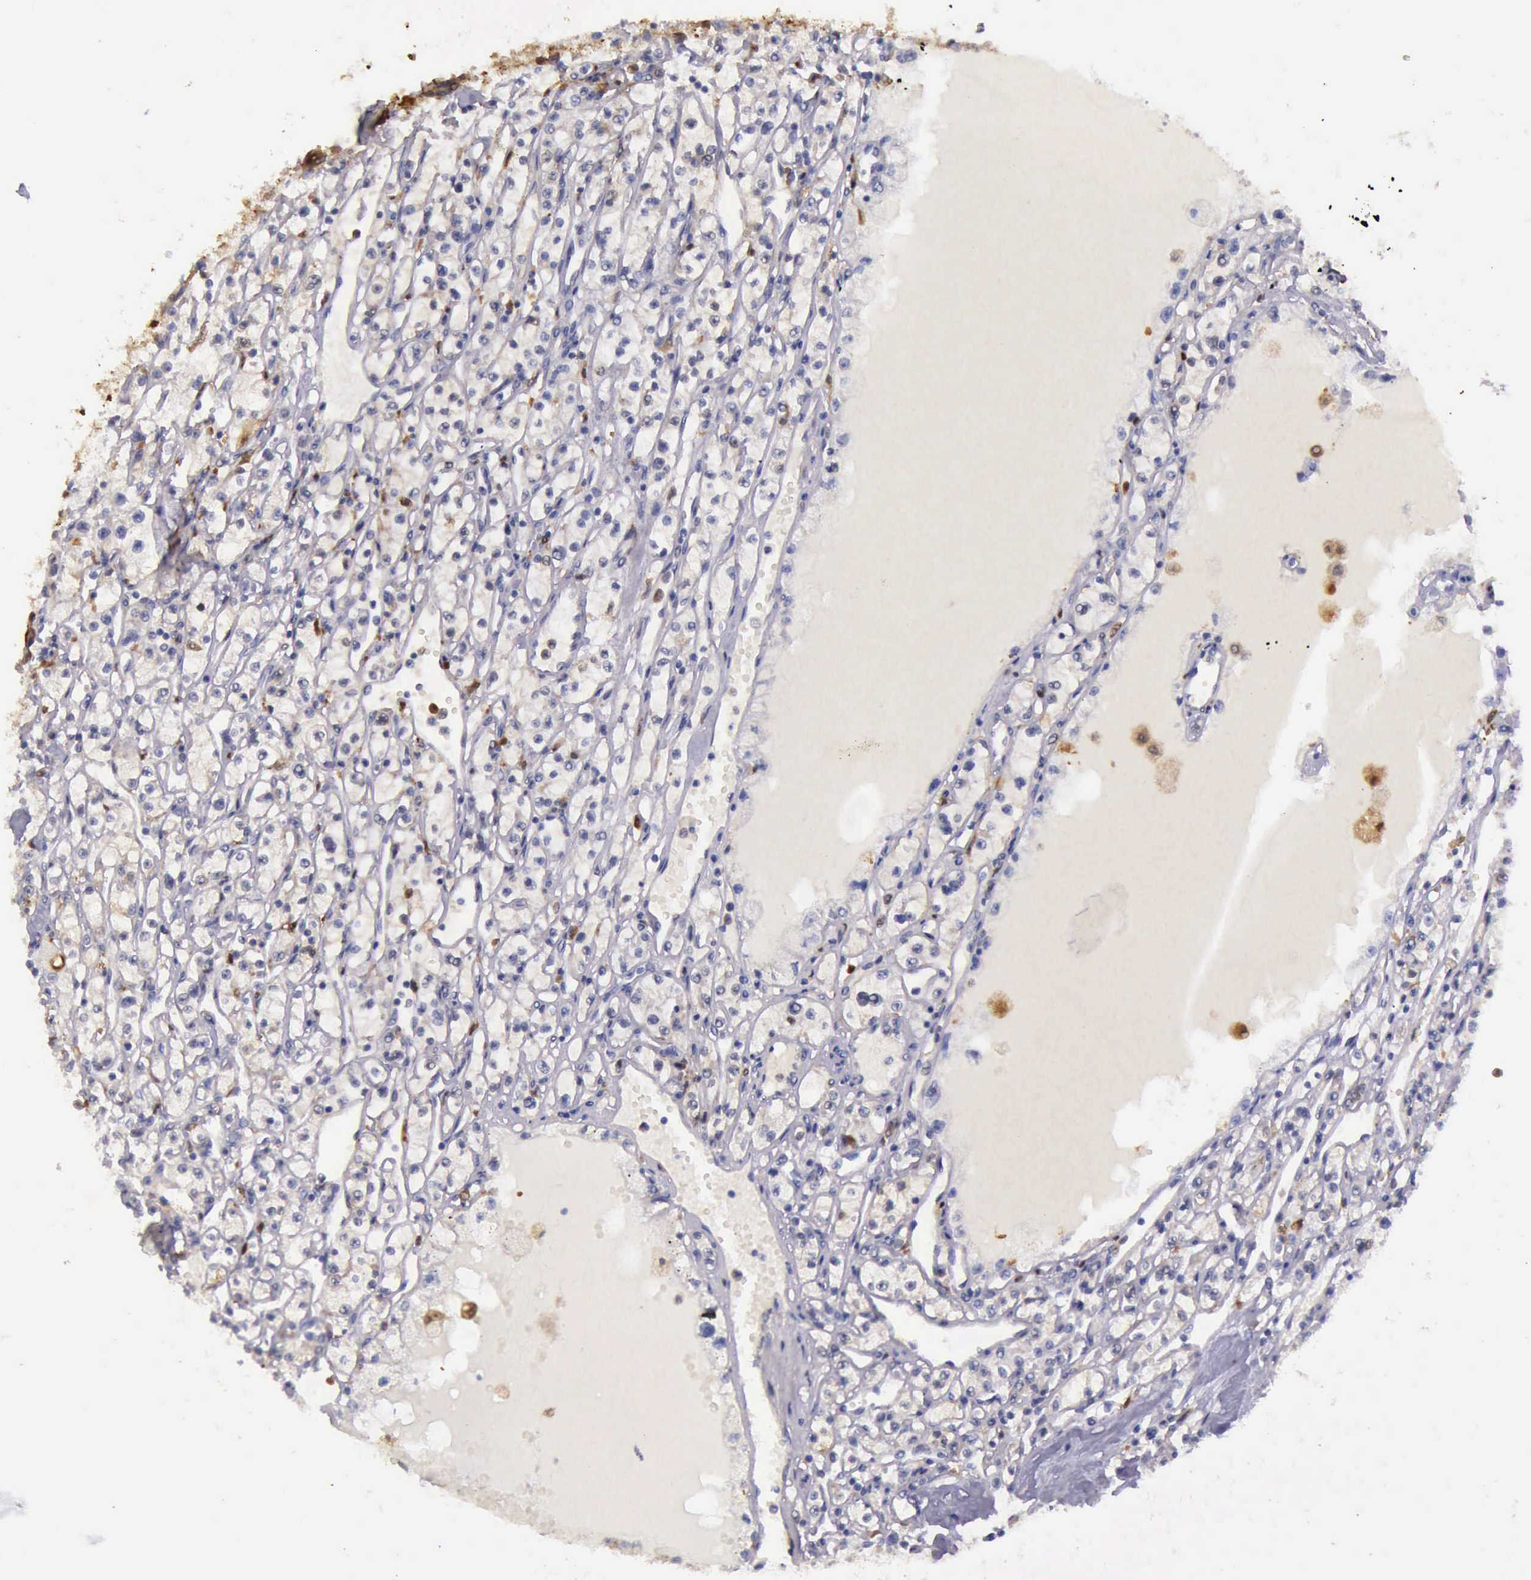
{"staining": {"intensity": "weak", "quantity": "<25%", "location": "cytoplasmic/membranous,nuclear"}, "tissue": "renal cancer", "cell_type": "Tumor cells", "image_type": "cancer", "snomed": [{"axis": "morphology", "description": "Adenocarcinoma, NOS"}, {"axis": "topography", "description": "Kidney"}], "caption": "Human renal cancer stained for a protein using IHC exhibits no positivity in tumor cells.", "gene": "TYMP", "patient": {"sex": "male", "age": 56}}